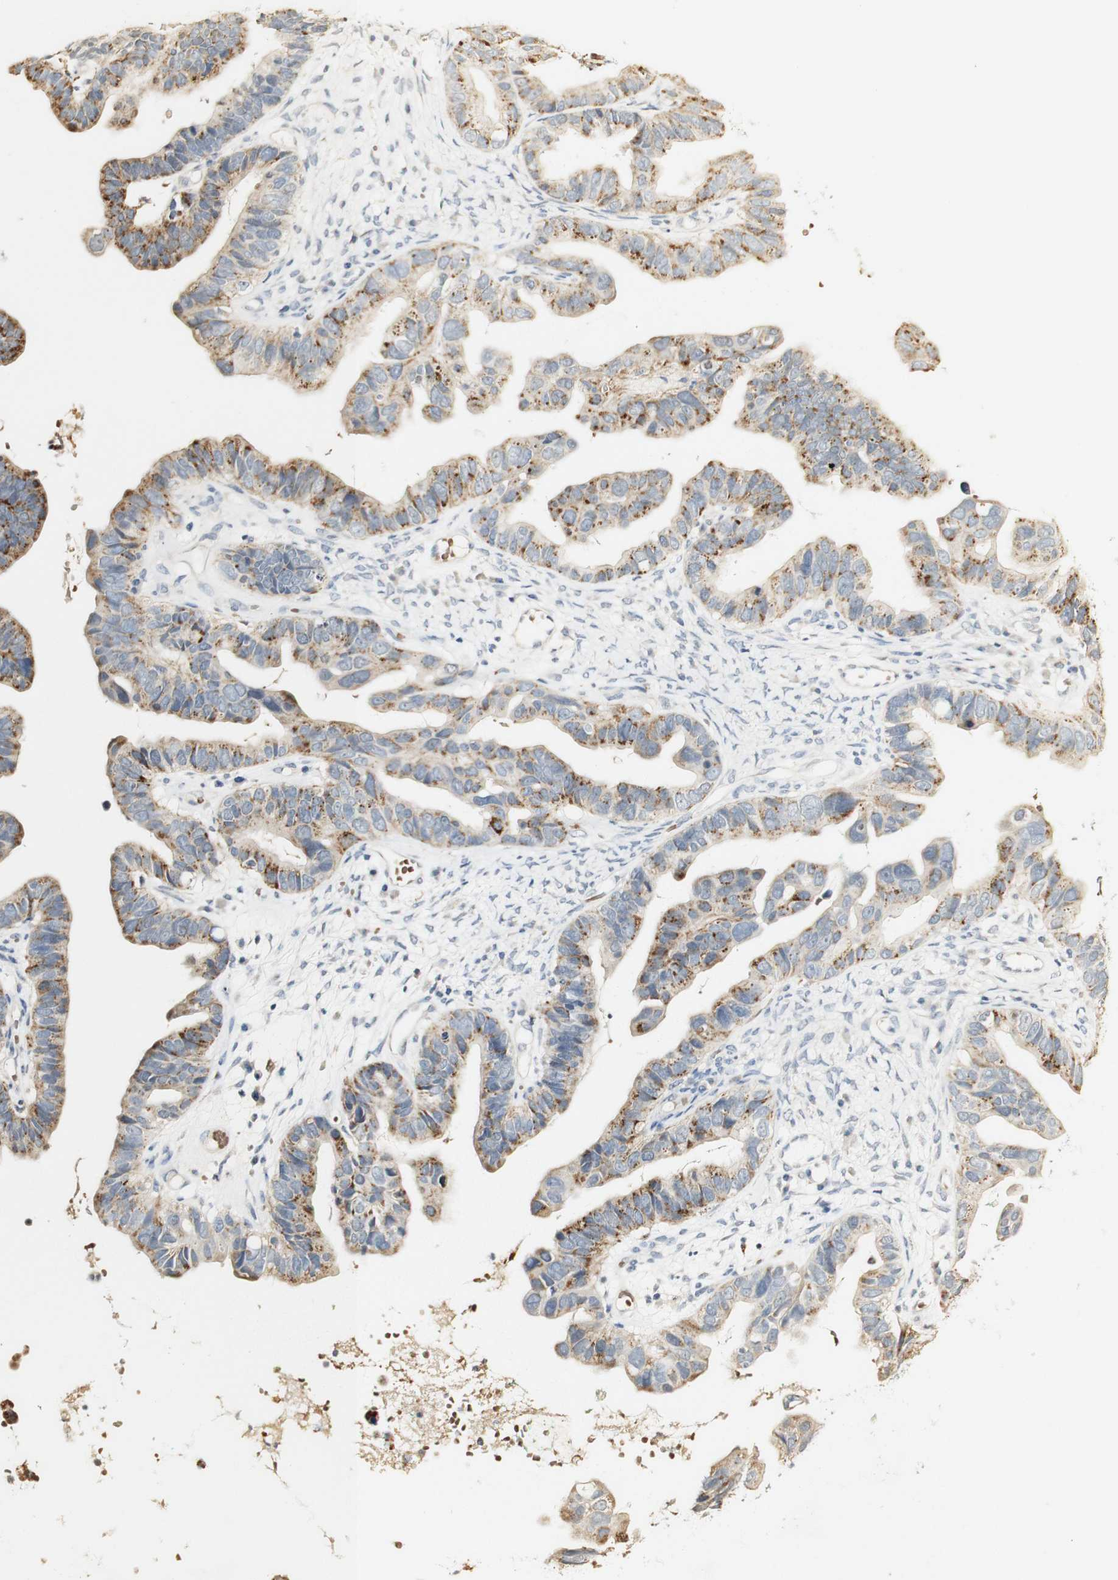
{"staining": {"intensity": "moderate", "quantity": ">75%", "location": "cytoplasmic/membranous"}, "tissue": "ovarian cancer", "cell_type": "Tumor cells", "image_type": "cancer", "snomed": [{"axis": "morphology", "description": "Cystadenocarcinoma, serous, NOS"}, {"axis": "topography", "description": "Ovary"}], "caption": "Serous cystadenocarcinoma (ovarian) tissue reveals moderate cytoplasmic/membranous positivity in approximately >75% of tumor cells, visualized by immunohistochemistry.", "gene": "SYT7", "patient": {"sex": "female", "age": 56}}